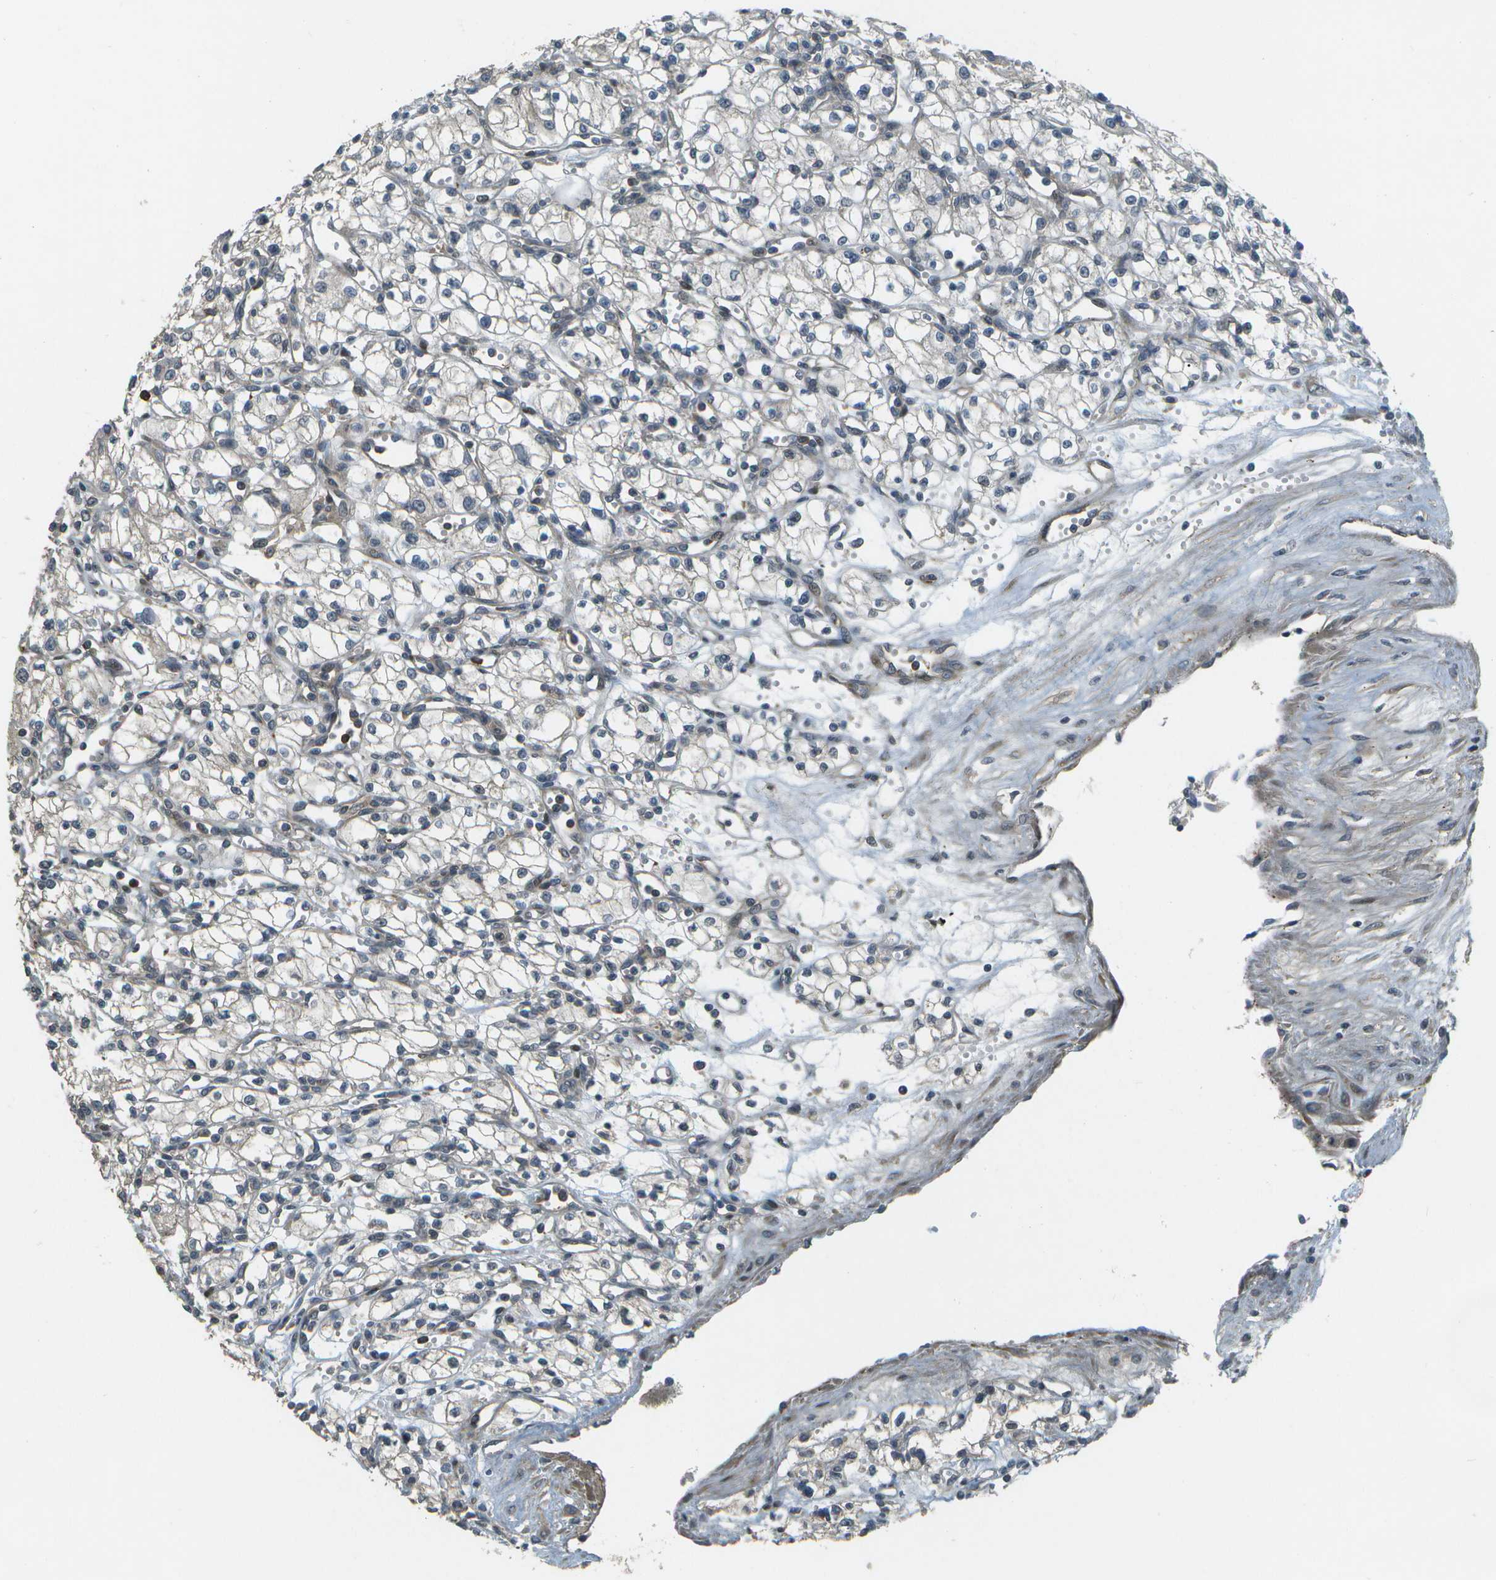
{"staining": {"intensity": "negative", "quantity": "none", "location": "none"}, "tissue": "renal cancer", "cell_type": "Tumor cells", "image_type": "cancer", "snomed": [{"axis": "morphology", "description": "Normal tissue, NOS"}, {"axis": "morphology", "description": "Adenocarcinoma, NOS"}, {"axis": "topography", "description": "Kidney"}], "caption": "Tumor cells are negative for brown protein staining in adenocarcinoma (renal).", "gene": "WNK2", "patient": {"sex": "male", "age": 59}}